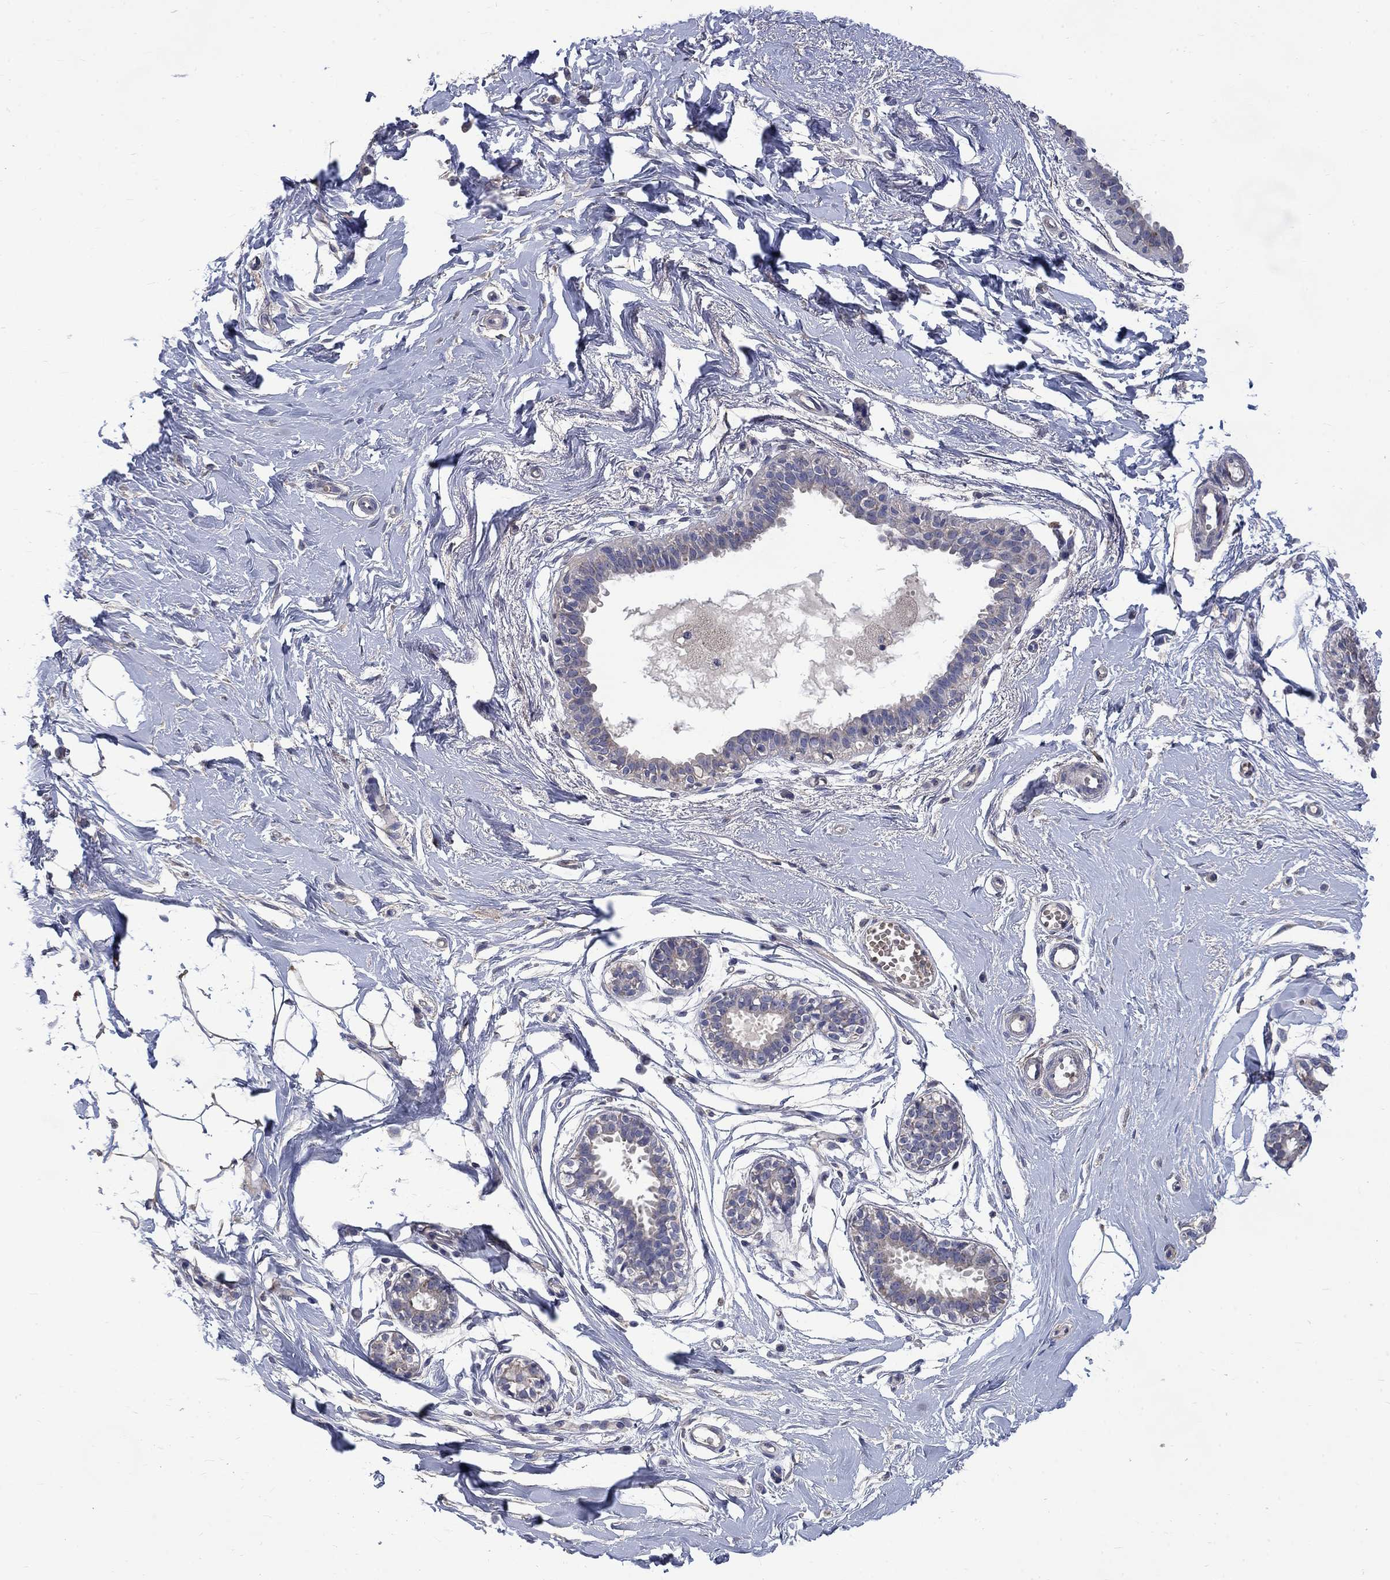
{"staining": {"intensity": "negative", "quantity": "none", "location": "none"}, "tissue": "breast", "cell_type": "Adipocytes", "image_type": "normal", "snomed": [{"axis": "morphology", "description": "Normal tissue, NOS"}, {"axis": "topography", "description": "Breast"}], "caption": "This is an IHC micrograph of normal breast. There is no staining in adipocytes.", "gene": "HSPA12A", "patient": {"sex": "female", "age": 49}}